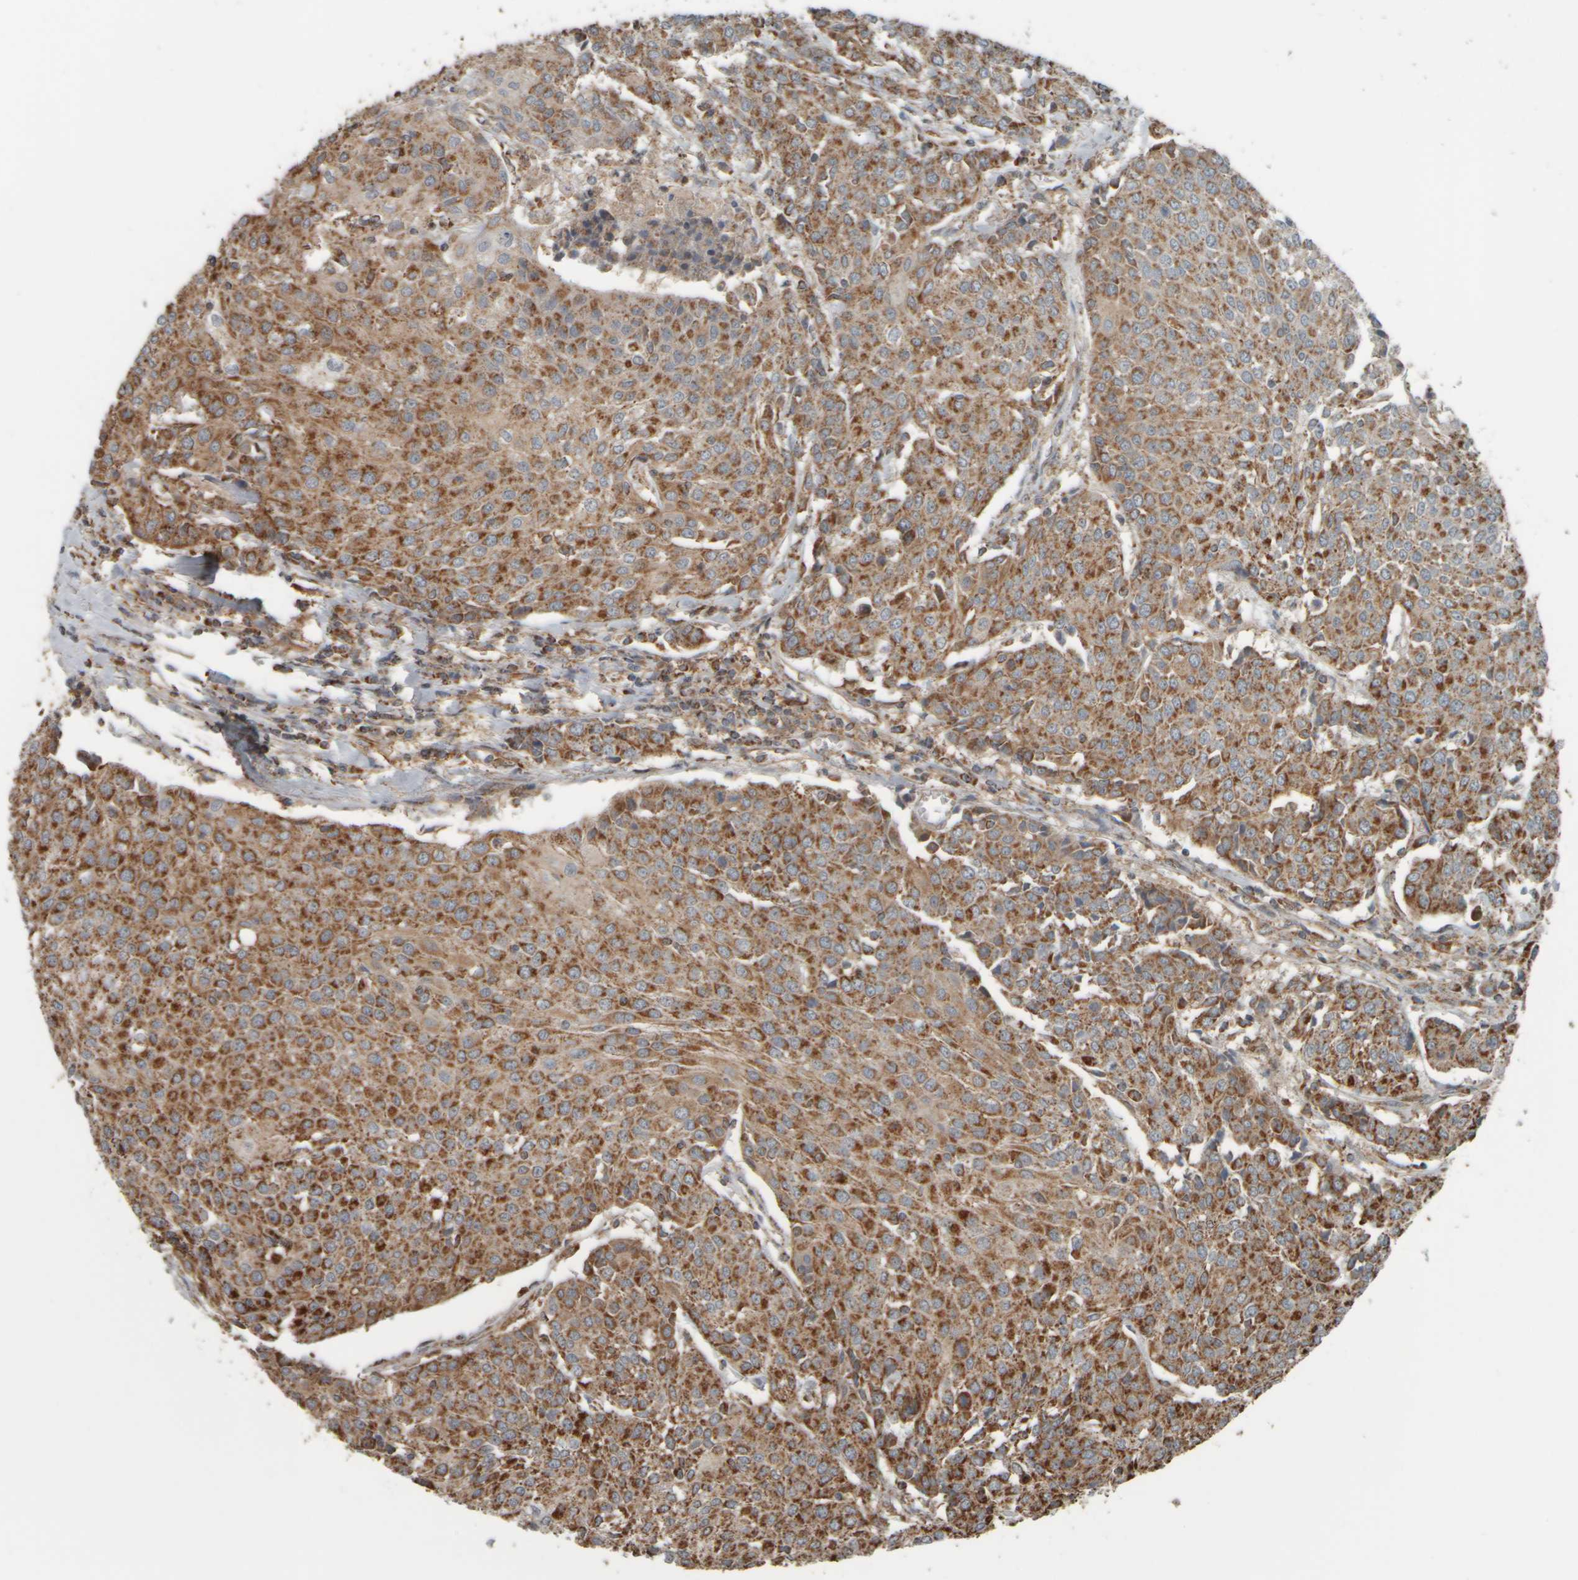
{"staining": {"intensity": "strong", "quantity": ">75%", "location": "cytoplasmic/membranous"}, "tissue": "urothelial cancer", "cell_type": "Tumor cells", "image_type": "cancer", "snomed": [{"axis": "morphology", "description": "Urothelial carcinoma, High grade"}, {"axis": "topography", "description": "Urinary bladder"}], "caption": "IHC (DAB) staining of human urothelial cancer exhibits strong cytoplasmic/membranous protein expression in approximately >75% of tumor cells.", "gene": "APBB2", "patient": {"sex": "female", "age": 85}}